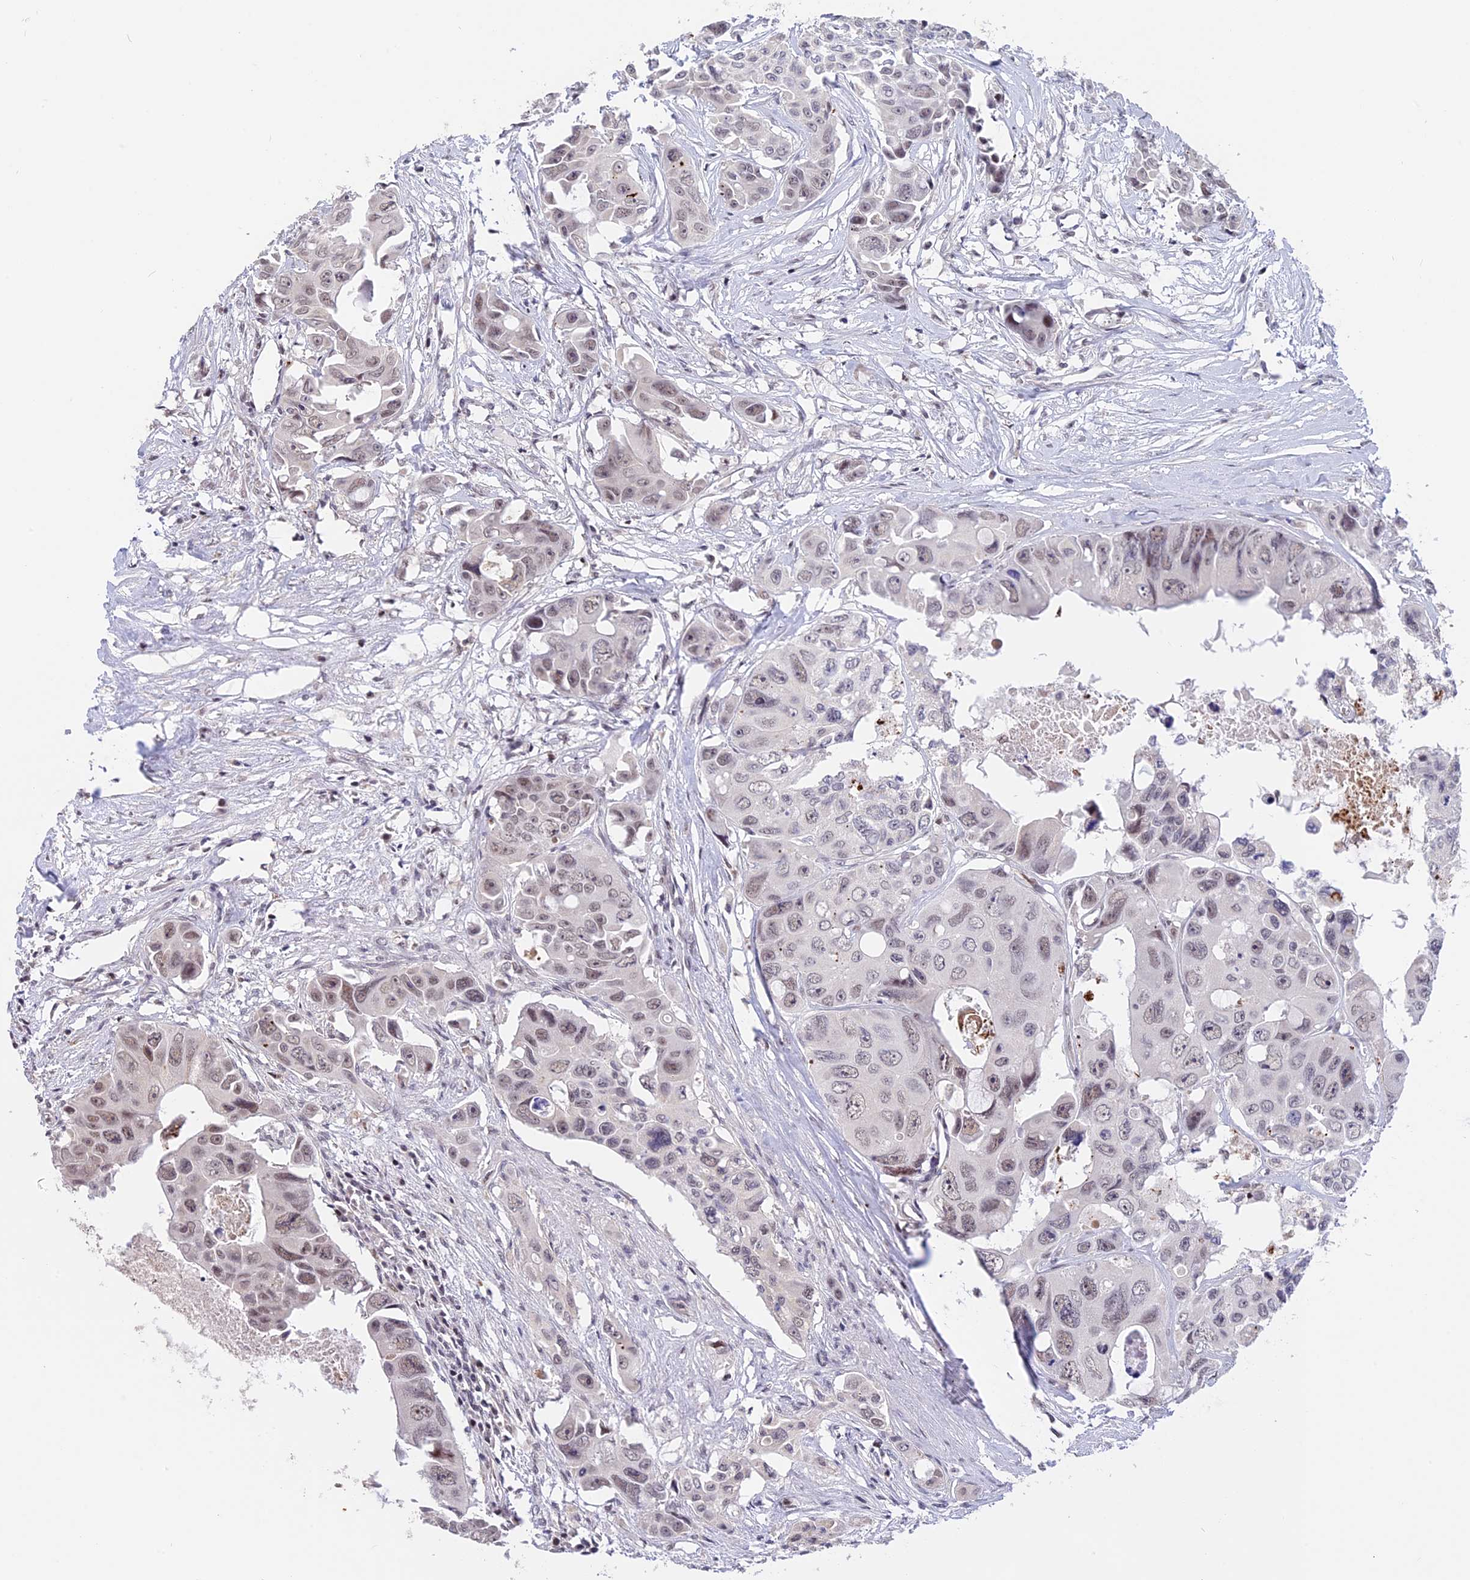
{"staining": {"intensity": "weak", "quantity": "<25%", "location": "nuclear"}, "tissue": "colorectal cancer", "cell_type": "Tumor cells", "image_type": "cancer", "snomed": [{"axis": "morphology", "description": "Adenocarcinoma, NOS"}, {"axis": "topography", "description": "Rectum"}], "caption": "High magnification brightfield microscopy of colorectal cancer (adenocarcinoma) stained with DAB (brown) and counterstained with hematoxylin (blue): tumor cells show no significant staining.", "gene": "POLR2C", "patient": {"sex": "male", "age": 87}}